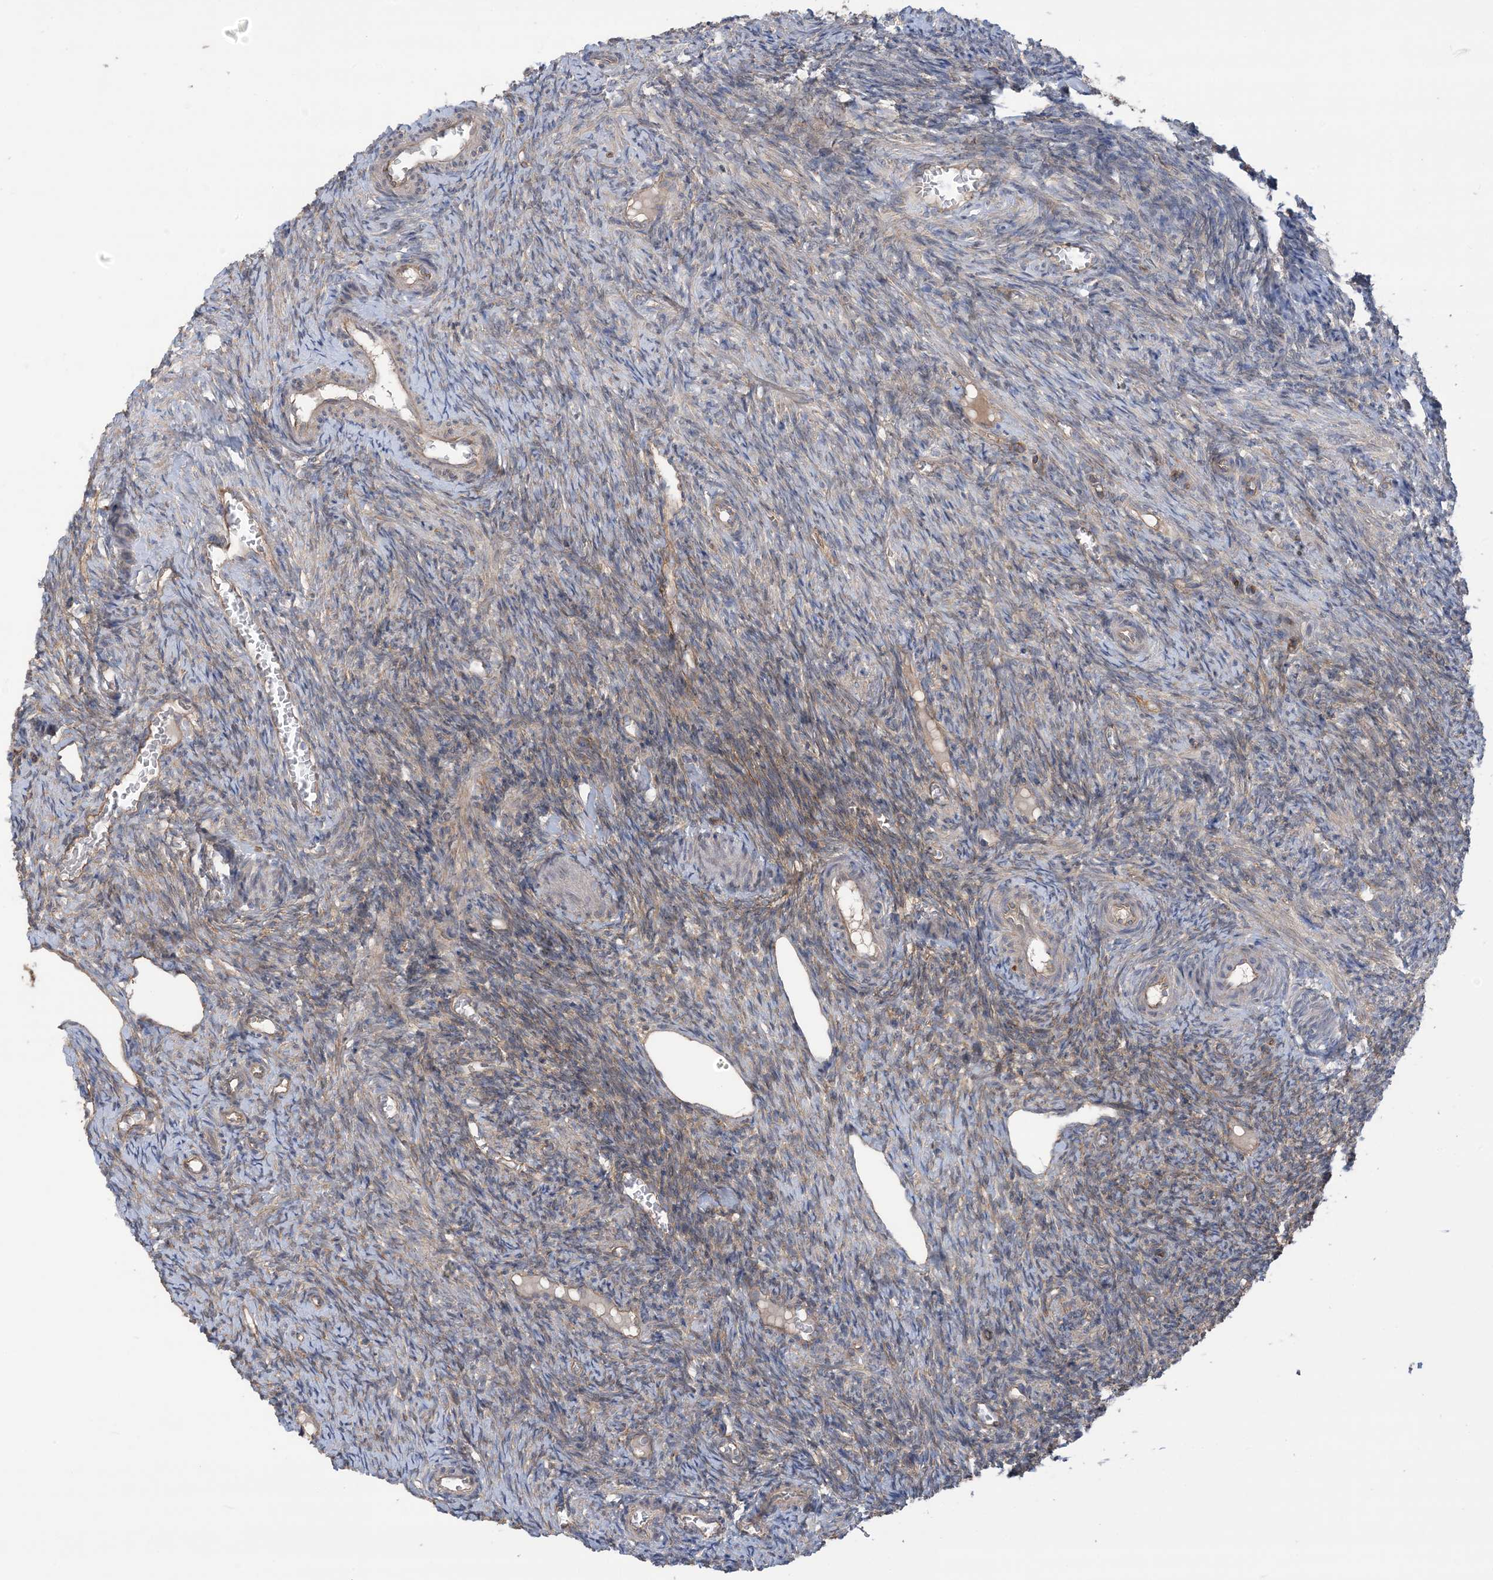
{"staining": {"intensity": "weak", "quantity": "25%-75%", "location": "cytoplasmic/membranous"}, "tissue": "ovary", "cell_type": "Ovarian stroma cells", "image_type": "normal", "snomed": [{"axis": "morphology", "description": "Normal tissue, NOS"}, {"axis": "topography", "description": "Ovary"}], "caption": "A histopathology image of ovary stained for a protein exhibits weak cytoplasmic/membranous brown staining in ovarian stroma cells. (Brightfield microscopy of DAB IHC at high magnification).", "gene": "CCNY", "patient": {"sex": "female", "age": 27}}